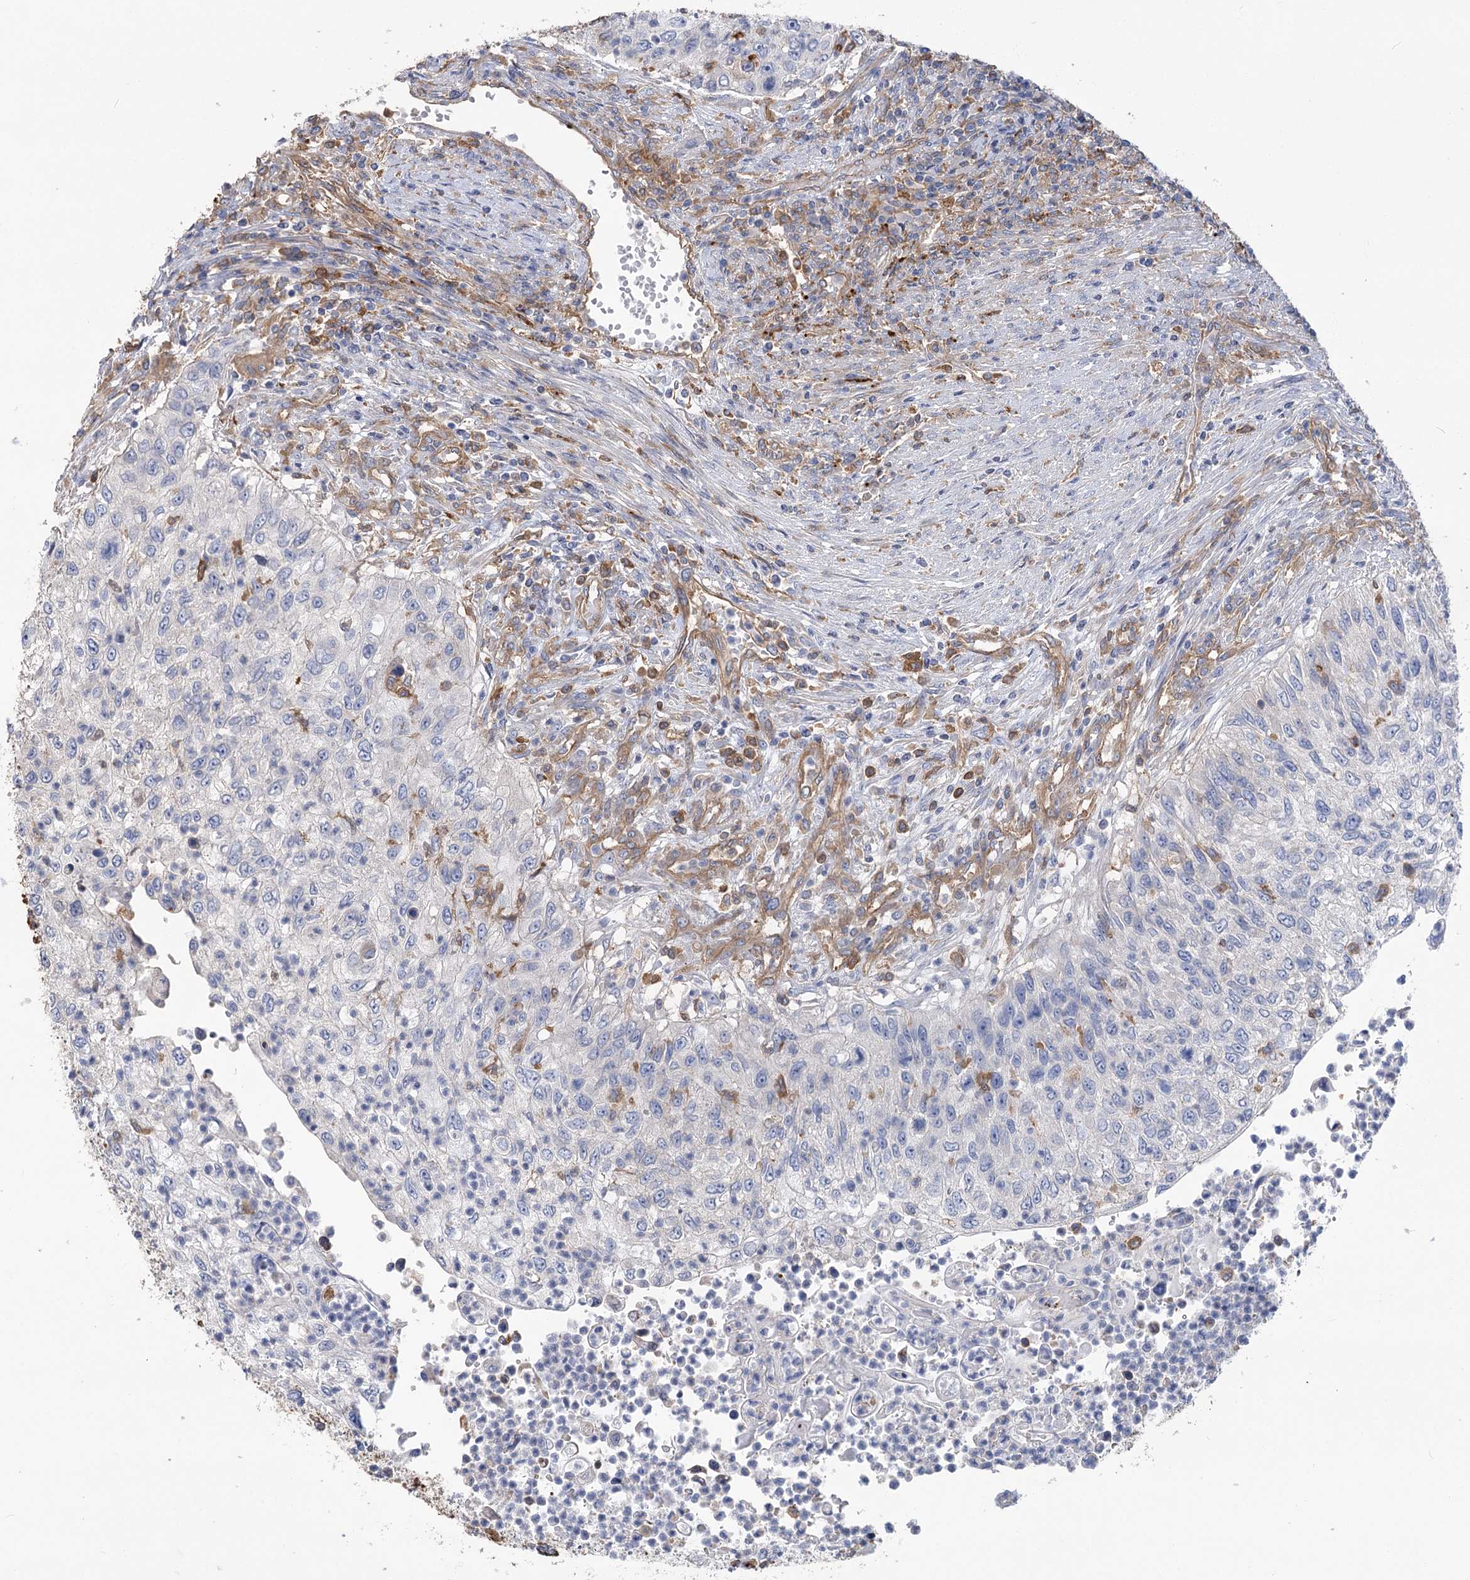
{"staining": {"intensity": "negative", "quantity": "none", "location": "none"}, "tissue": "urothelial cancer", "cell_type": "Tumor cells", "image_type": "cancer", "snomed": [{"axis": "morphology", "description": "Urothelial carcinoma, High grade"}, {"axis": "topography", "description": "Urinary bladder"}], "caption": "Tumor cells are negative for protein expression in human urothelial carcinoma (high-grade).", "gene": "GUSB", "patient": {"sex": "female", "age": 60}}